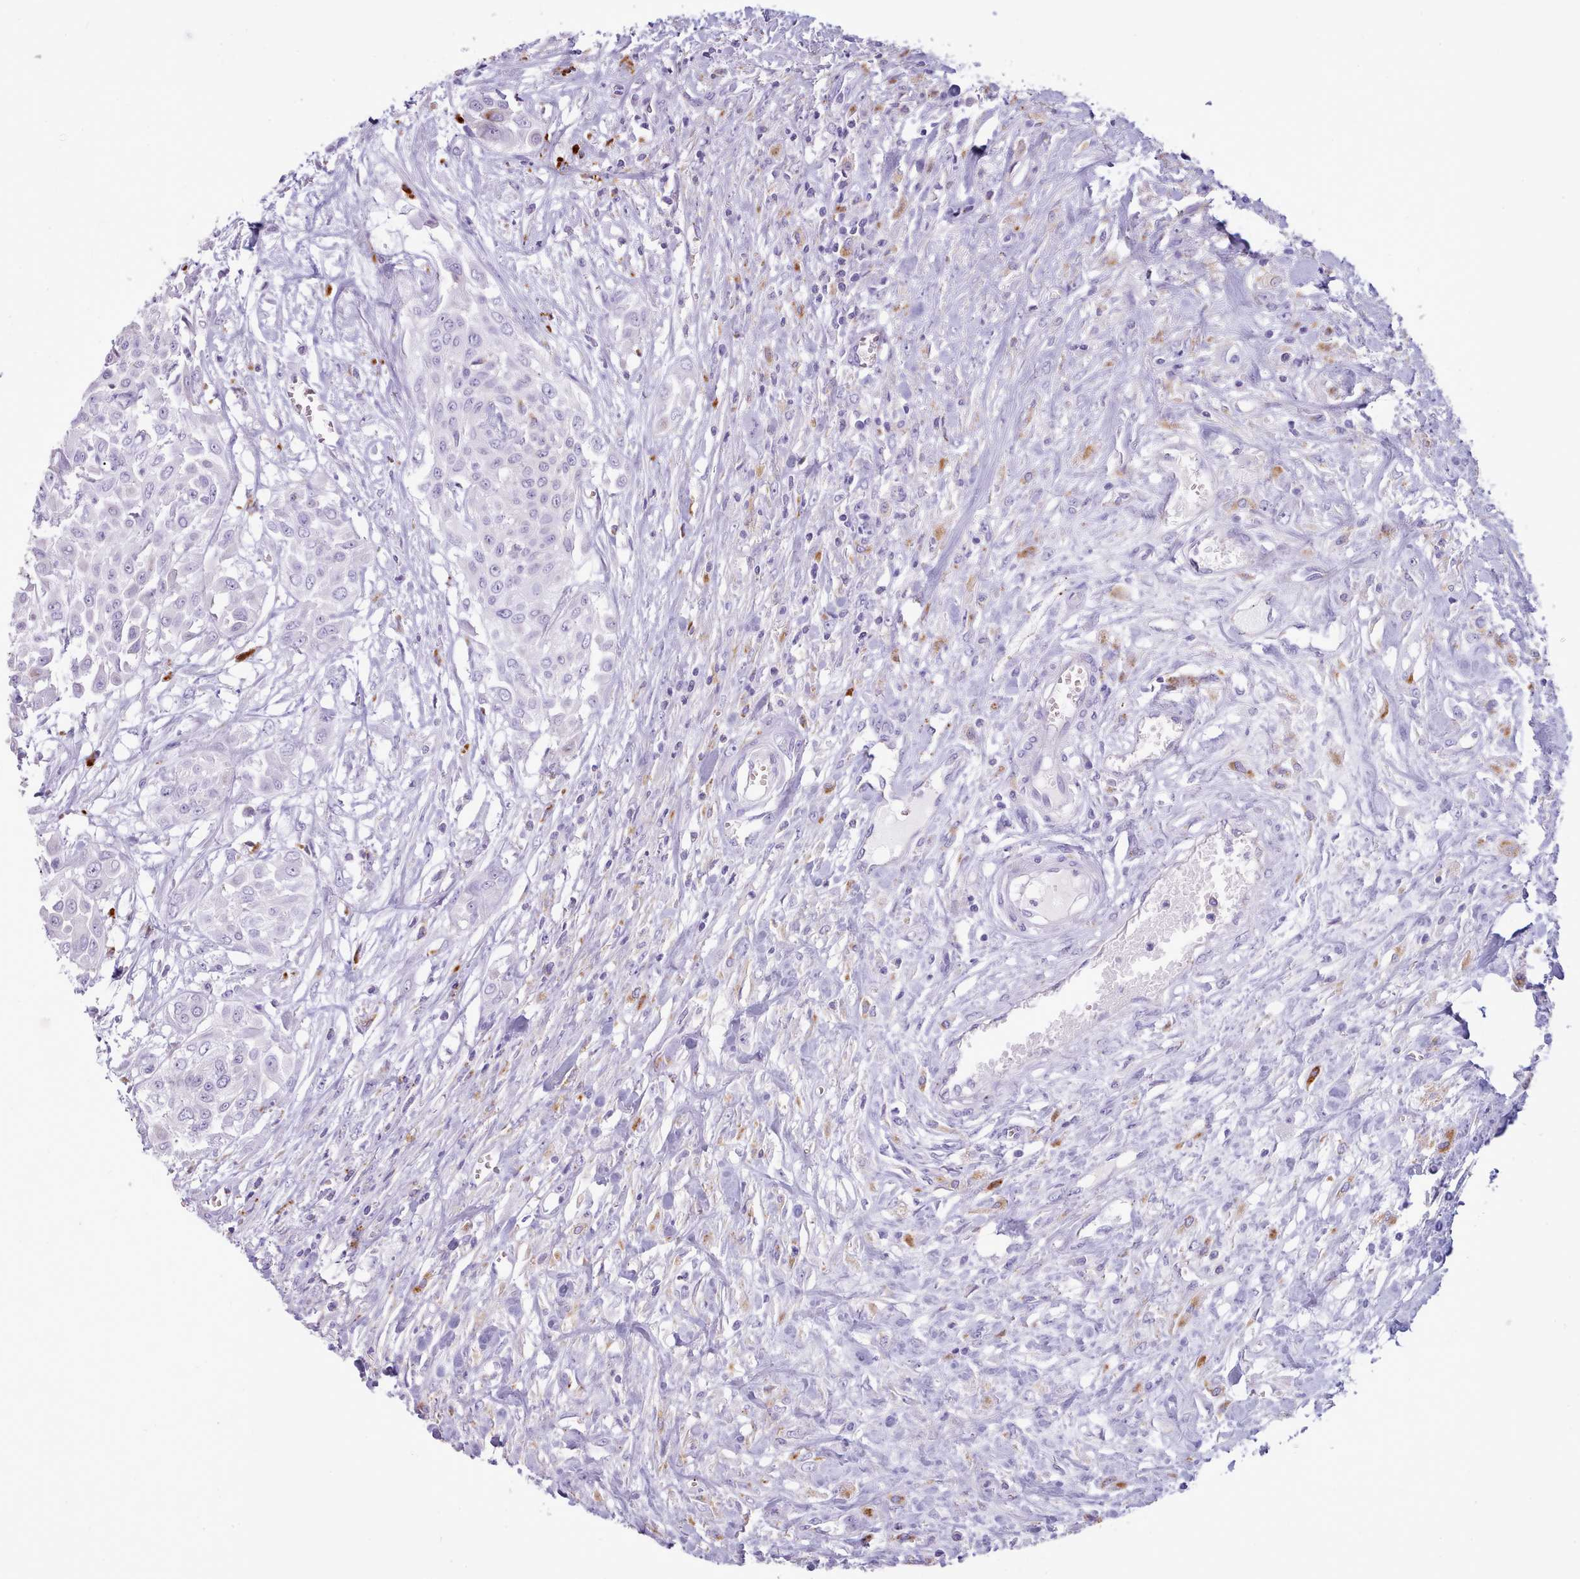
{"staining": {"intensity": "negative", "quantity": "none", "location": "none"}, "tissue": "urothelial cancer", "cell_type": "Tumor cells", "image_type": "cancer", "snomed": [{"axis": "morphology", "description": "Urothelial carcinoma, High grade"}, {"axis": "topography", "description": "Urinary bladder"}], "caption": "A histopathology image of urothelial cancer stained for a protein demonstrates no brown staining in tumor cells.", "gene": "GAA", "patient": {"sex": "male", "age": 57}}